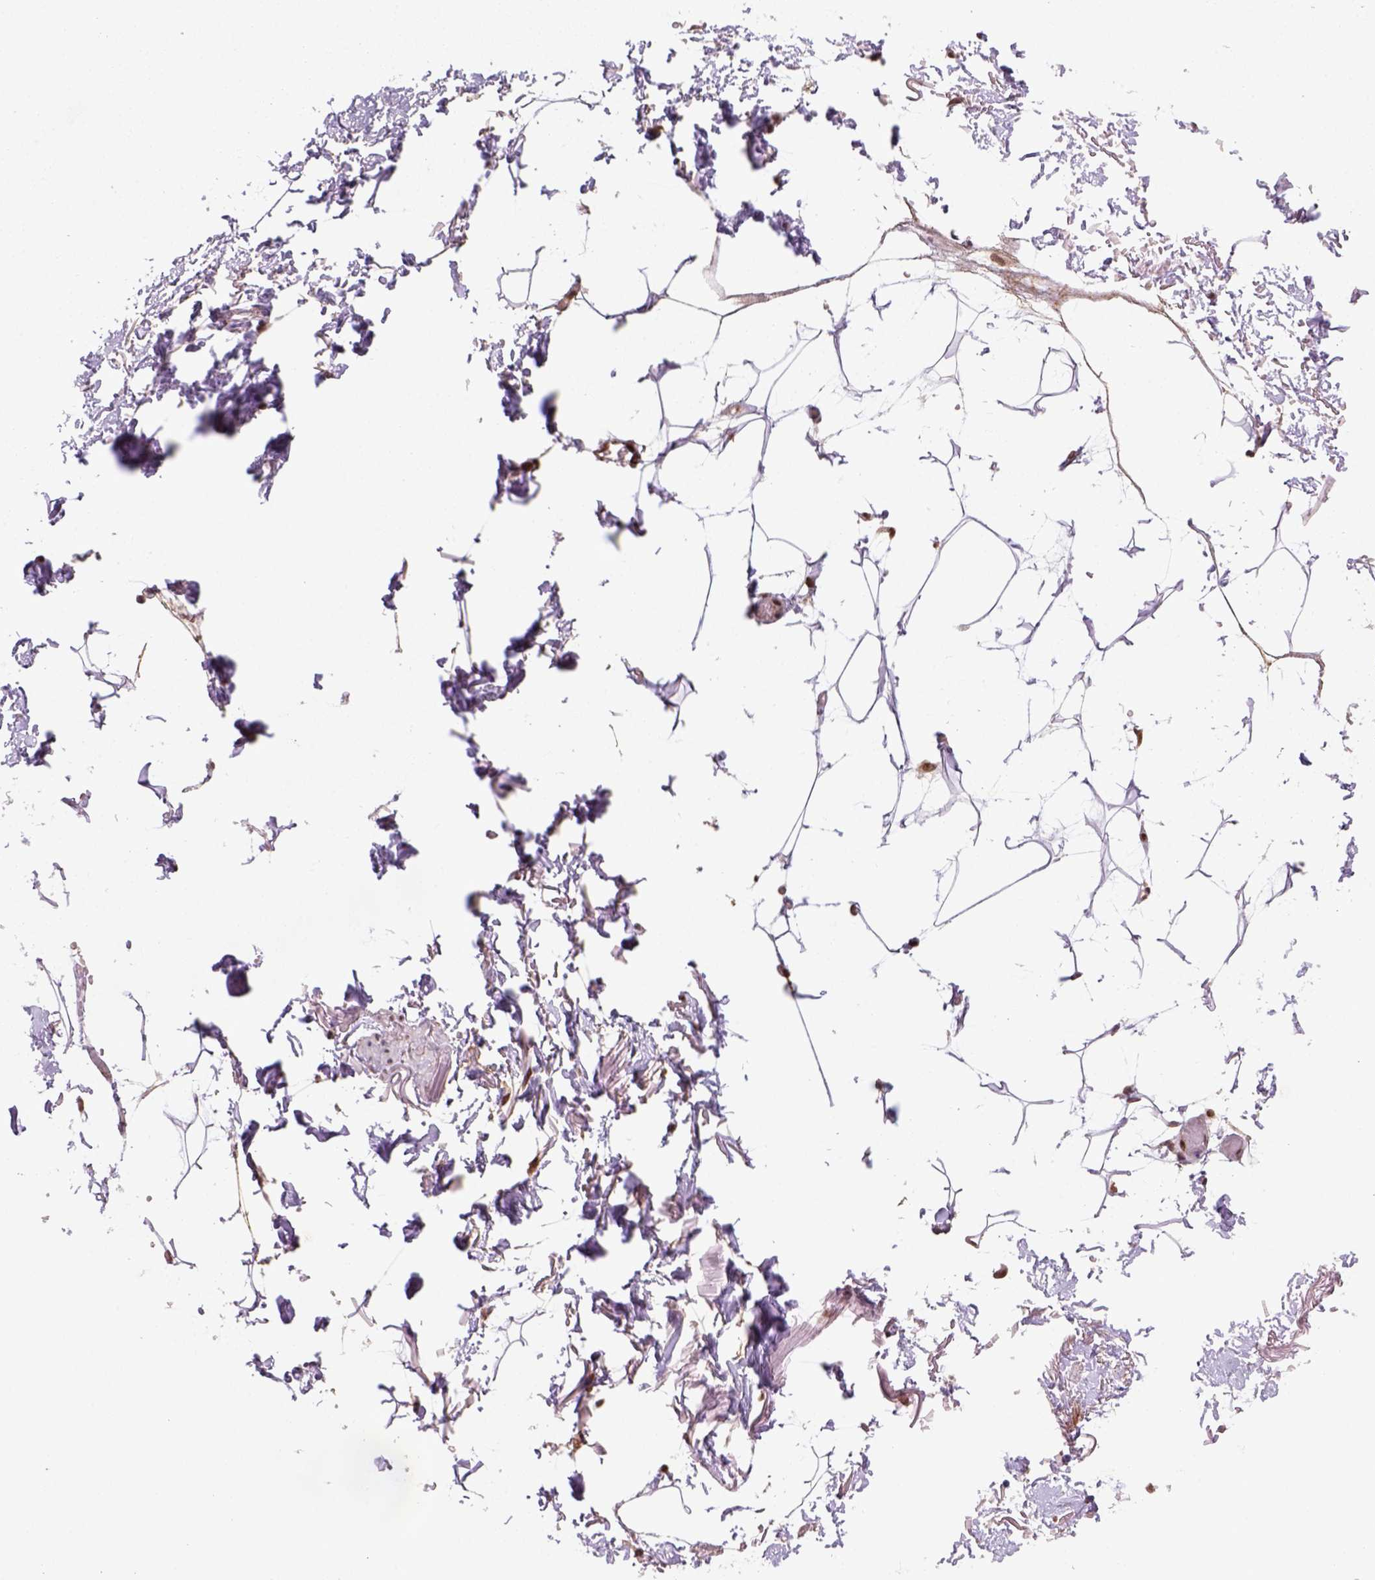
{"staining": {"intensity": "strong", "quantity": ">75%", "location": "nuclear"}, "tissue": "adipose tissue", "cell_type": "Adipocytes", "image_type": "normal", "snomed": [{"axis": "morphology", "description": "Normal tissue, NOS"}, {"axis": "topography", "description": "Anal"}, {"axis": "topography", "description": "Peripheral nerve tissue"}], "caption": "Protein staining of benign adipose tissue shows strong nuclear expression in about >75% of adipocytes. (brown staining indicates protein expression, while blue staining denotes nuclei).", "gene": "MGMT", "patient": {"sex": "male", "age": 78}}